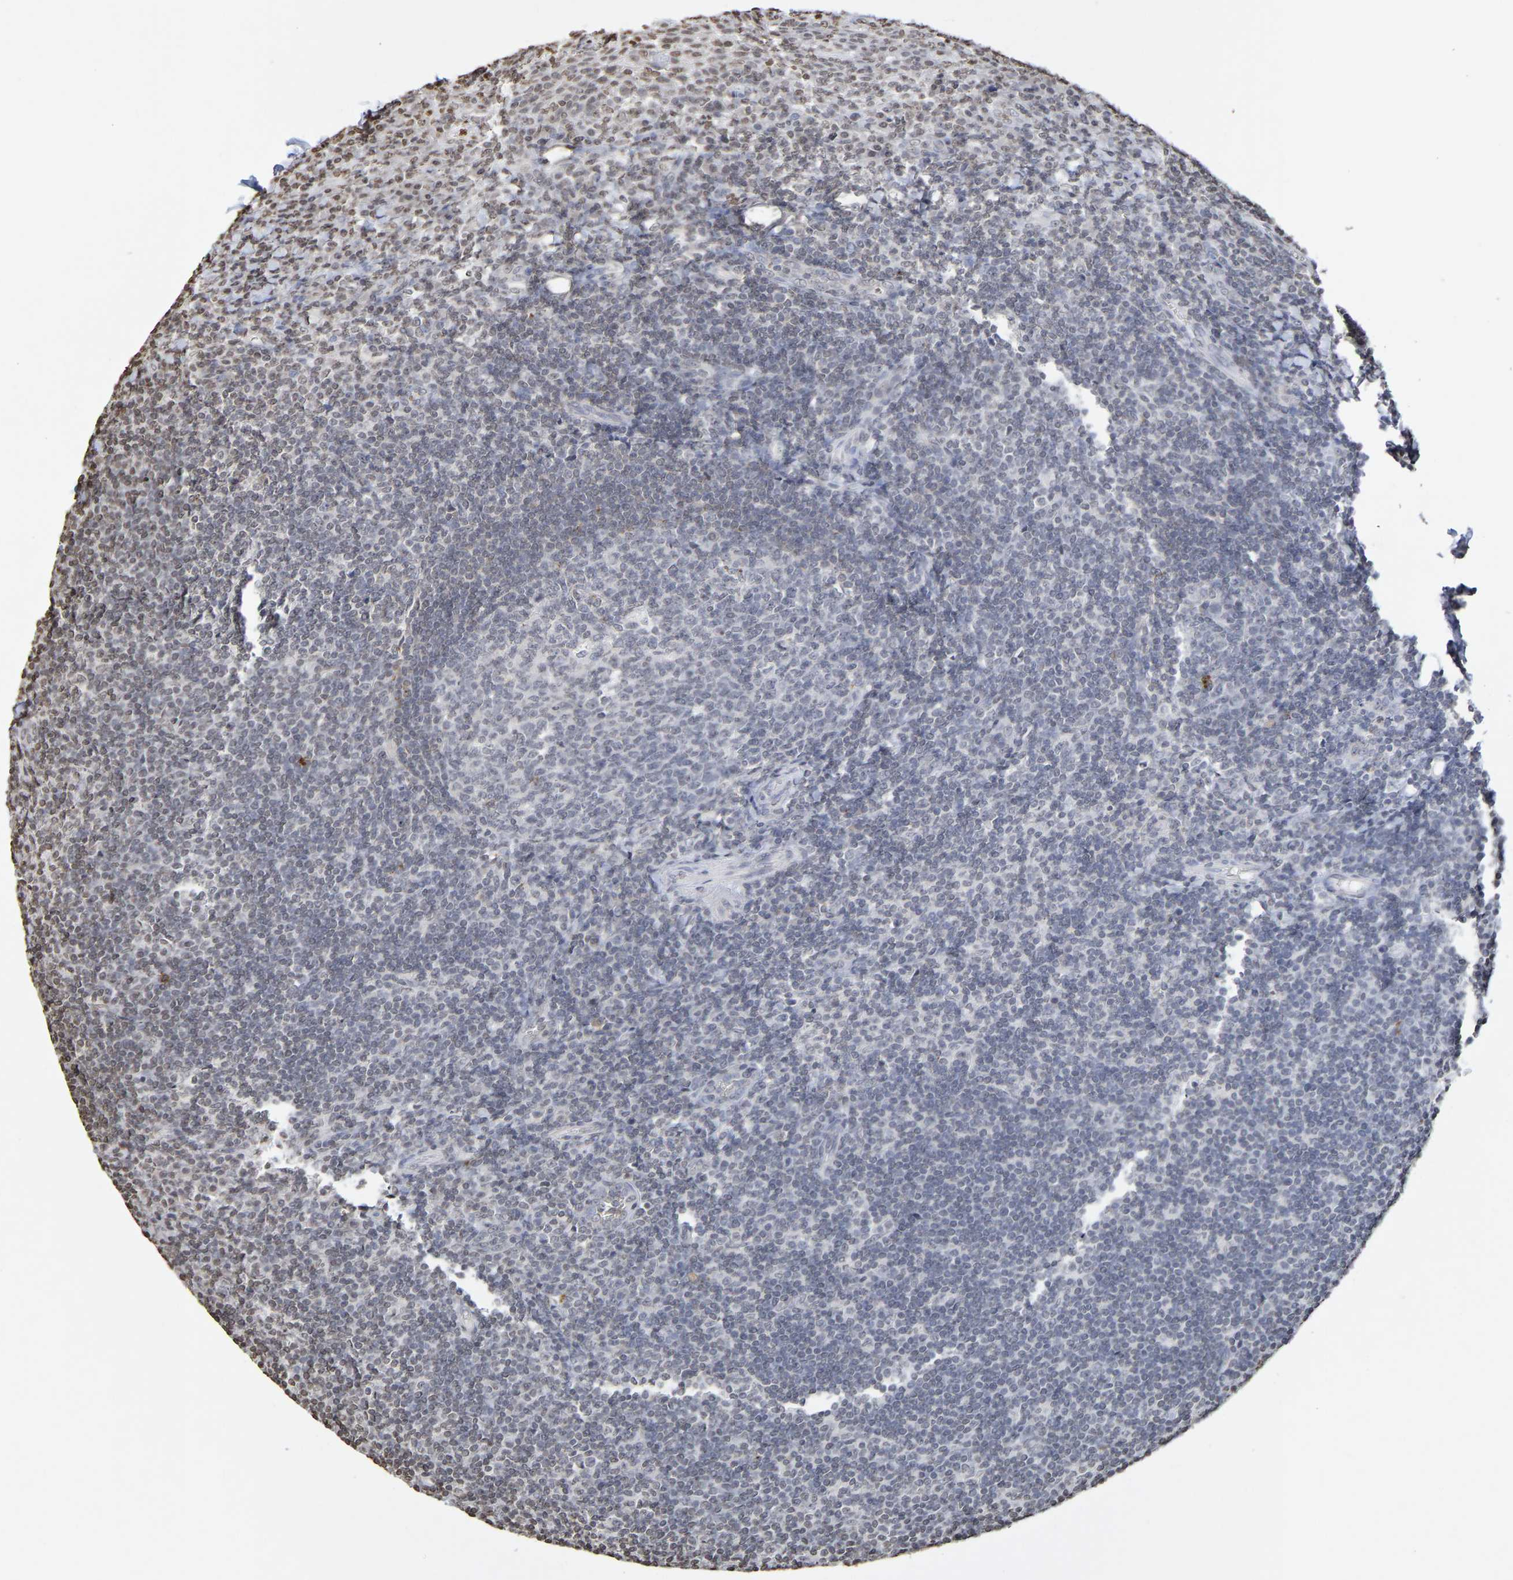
{"staining": {"intensity": "weak", "quantity": "<25%", "location": "nuclear"}, "tissue": "tonsil", "cell_type": "Germinal center cells", "image_type": "normal", "snomed": [{"axis": "morphology", "description": "Normal tissue, NOS"}, {"axis": "topography", "description": "Tonsil"}], "caption": "The IHC photomicrograph has no significant staining in germinal center cells of tonsil.", "gene": "ATF4", "patient": {"sex": "male", "age": 37}}